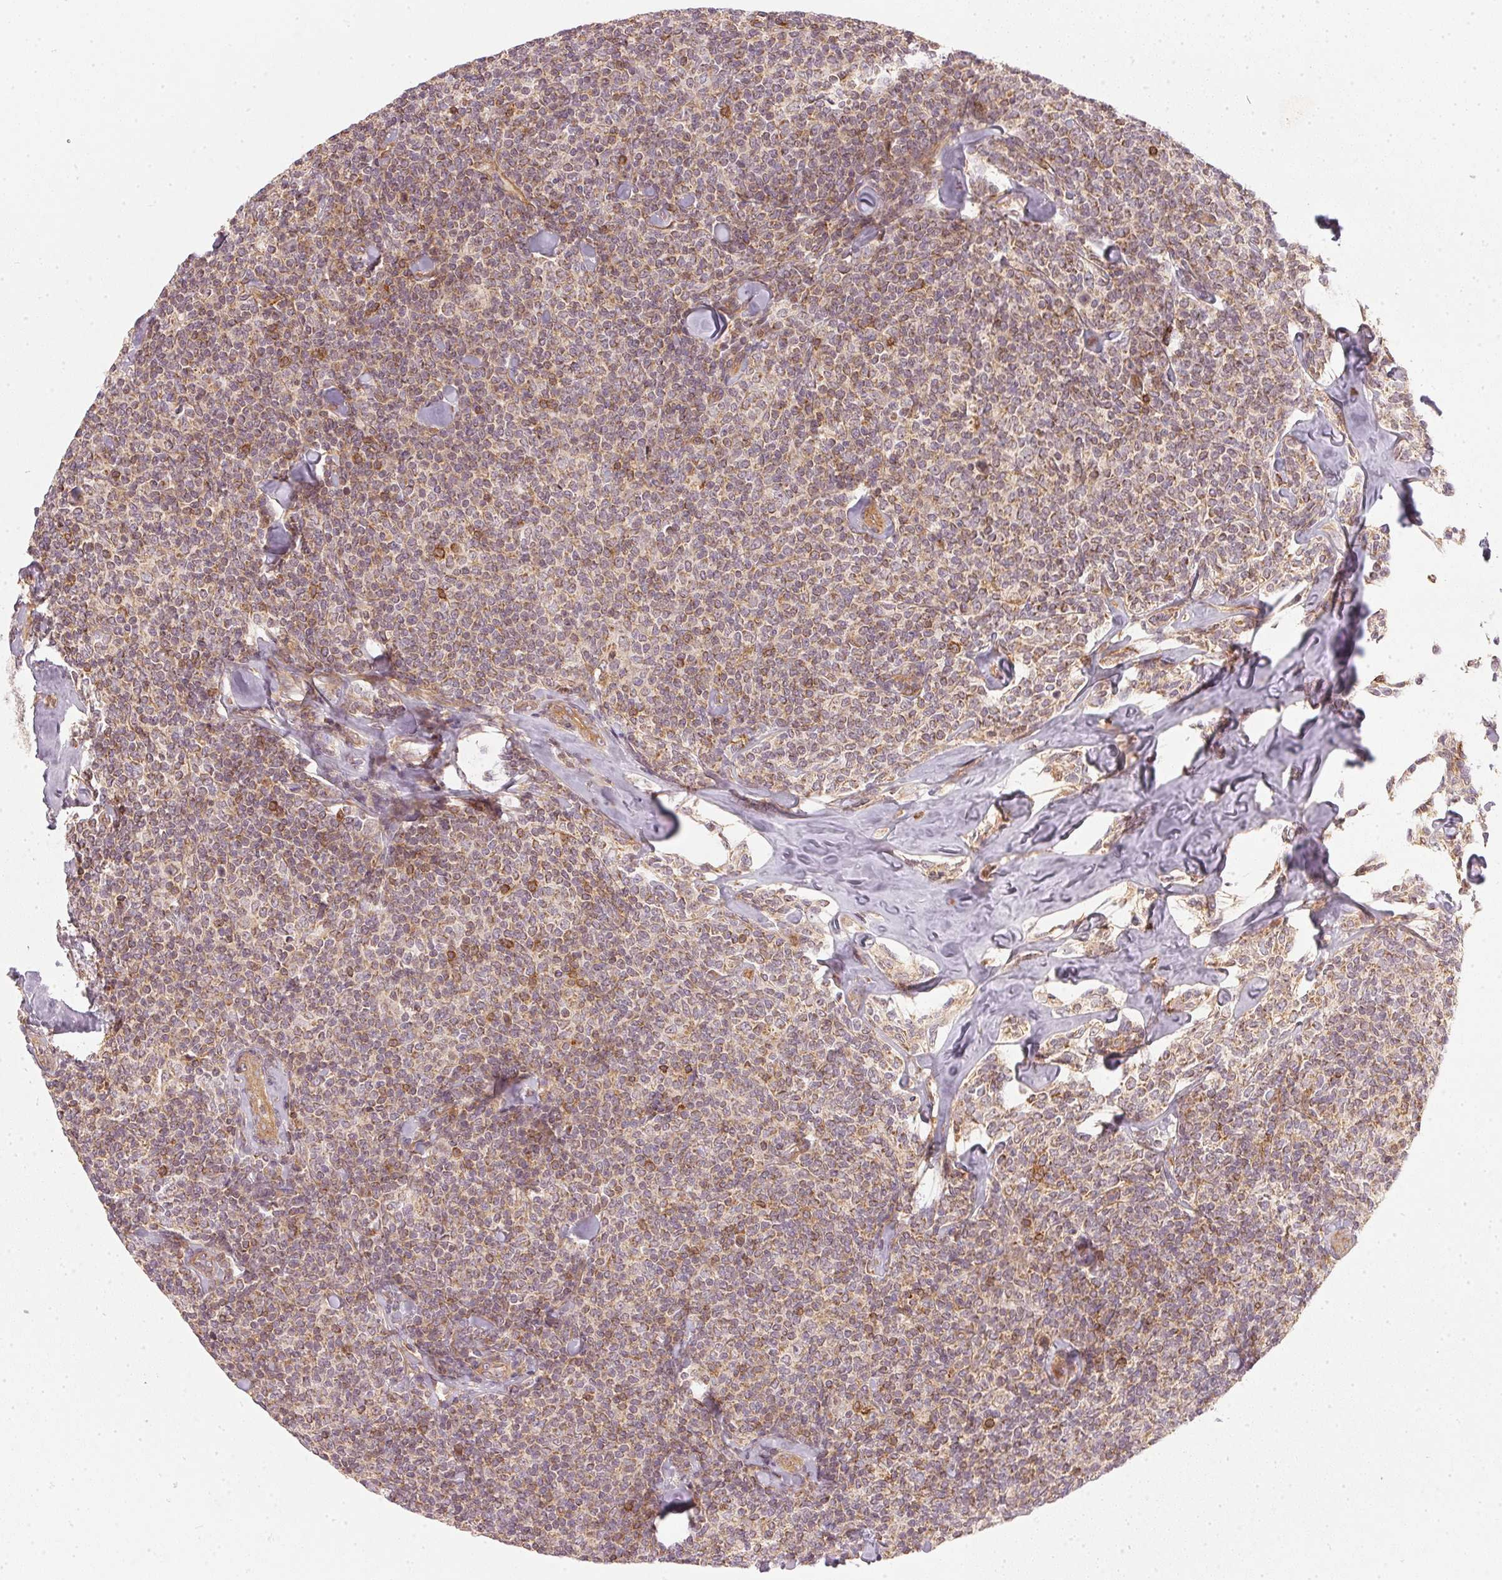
{"staining": {"intensity": "moderate", "quantity": "25%-75%", "location": "cytoplasmic/membranous"}, "tissue": "lymphoma", "cell_type": "Tumor cells", "image_type": "cancer", "snomed": [{"axis": "morphology", "description": "Malignant lymphoma, non-Hodgkin's type, Low grade"}, {"axis": "topography", "description": "Lymph node"}], "caption": "Brown immunohistochemical staining in human low-grade malignant lymphoma, non-Hodgkin's type exhibits moderate cytoplasmic/membranous positivity in approximately 25%-75% of tumor cells.", "gene": "NADK2", "patient": {"sex": "female", "age": 56}}